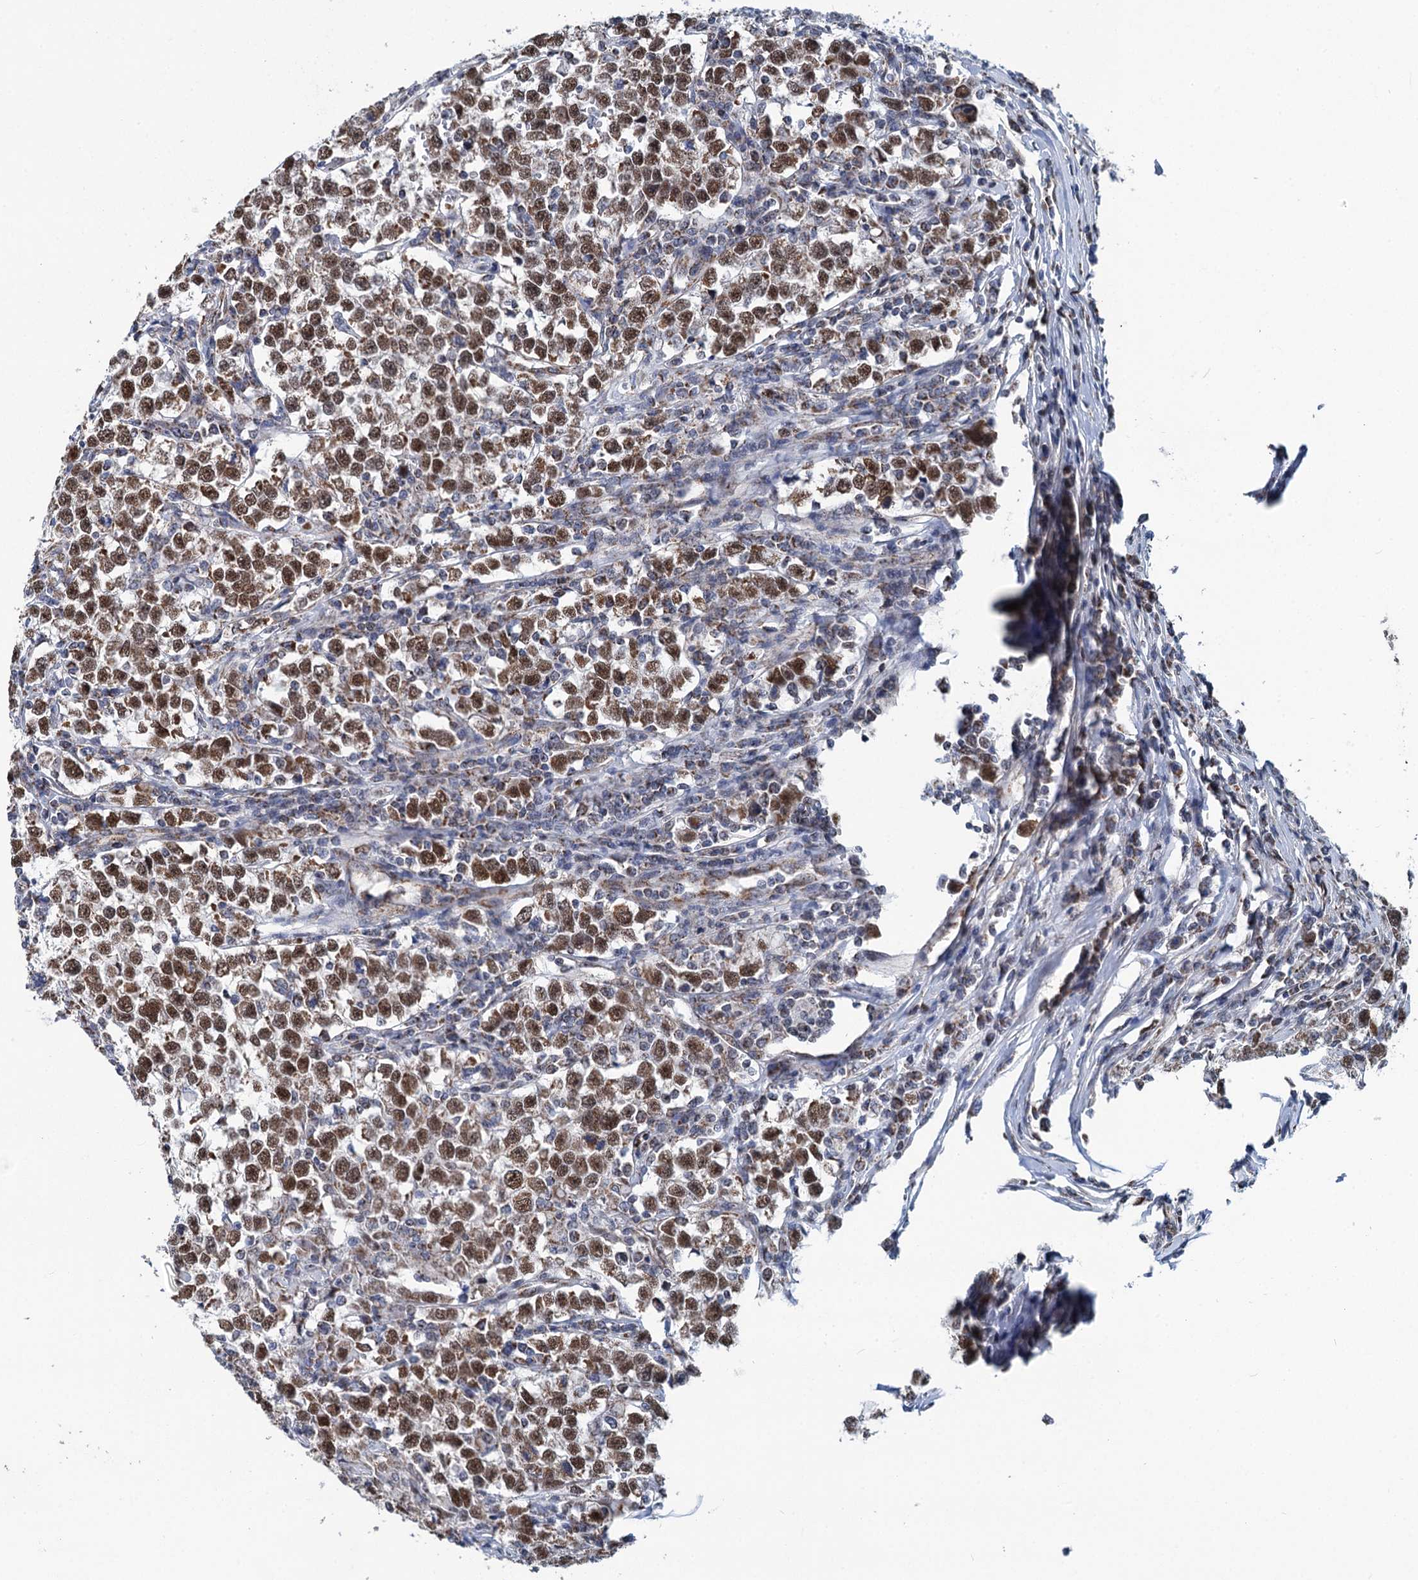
{"staining": {"intensity": "moderate", "quantity": ">75%", "location": "cytoplasmic/membranous,nuclear"}, "tissue": "testis cancer", "cell_type": "Tumor cells", "image_type": "cancer", "snomed": [{"axis": "morphology", "description": "Normal tissue, NOS"}, {"axis": "morphology", "description": "Seminoma, NOS"}, {"axis": "topography", "description": "Testis"}], "caption": "Immunohistochemistry photomicrograph of testis seminoma stained for a protein (brown), which exhibits medium levels of moderate cytoplasmic/membranous and nuclear positivity in approximately >75% of tumor cells.", "gene": "MORN3", "patient": {"sex": "male", "age": 43}}